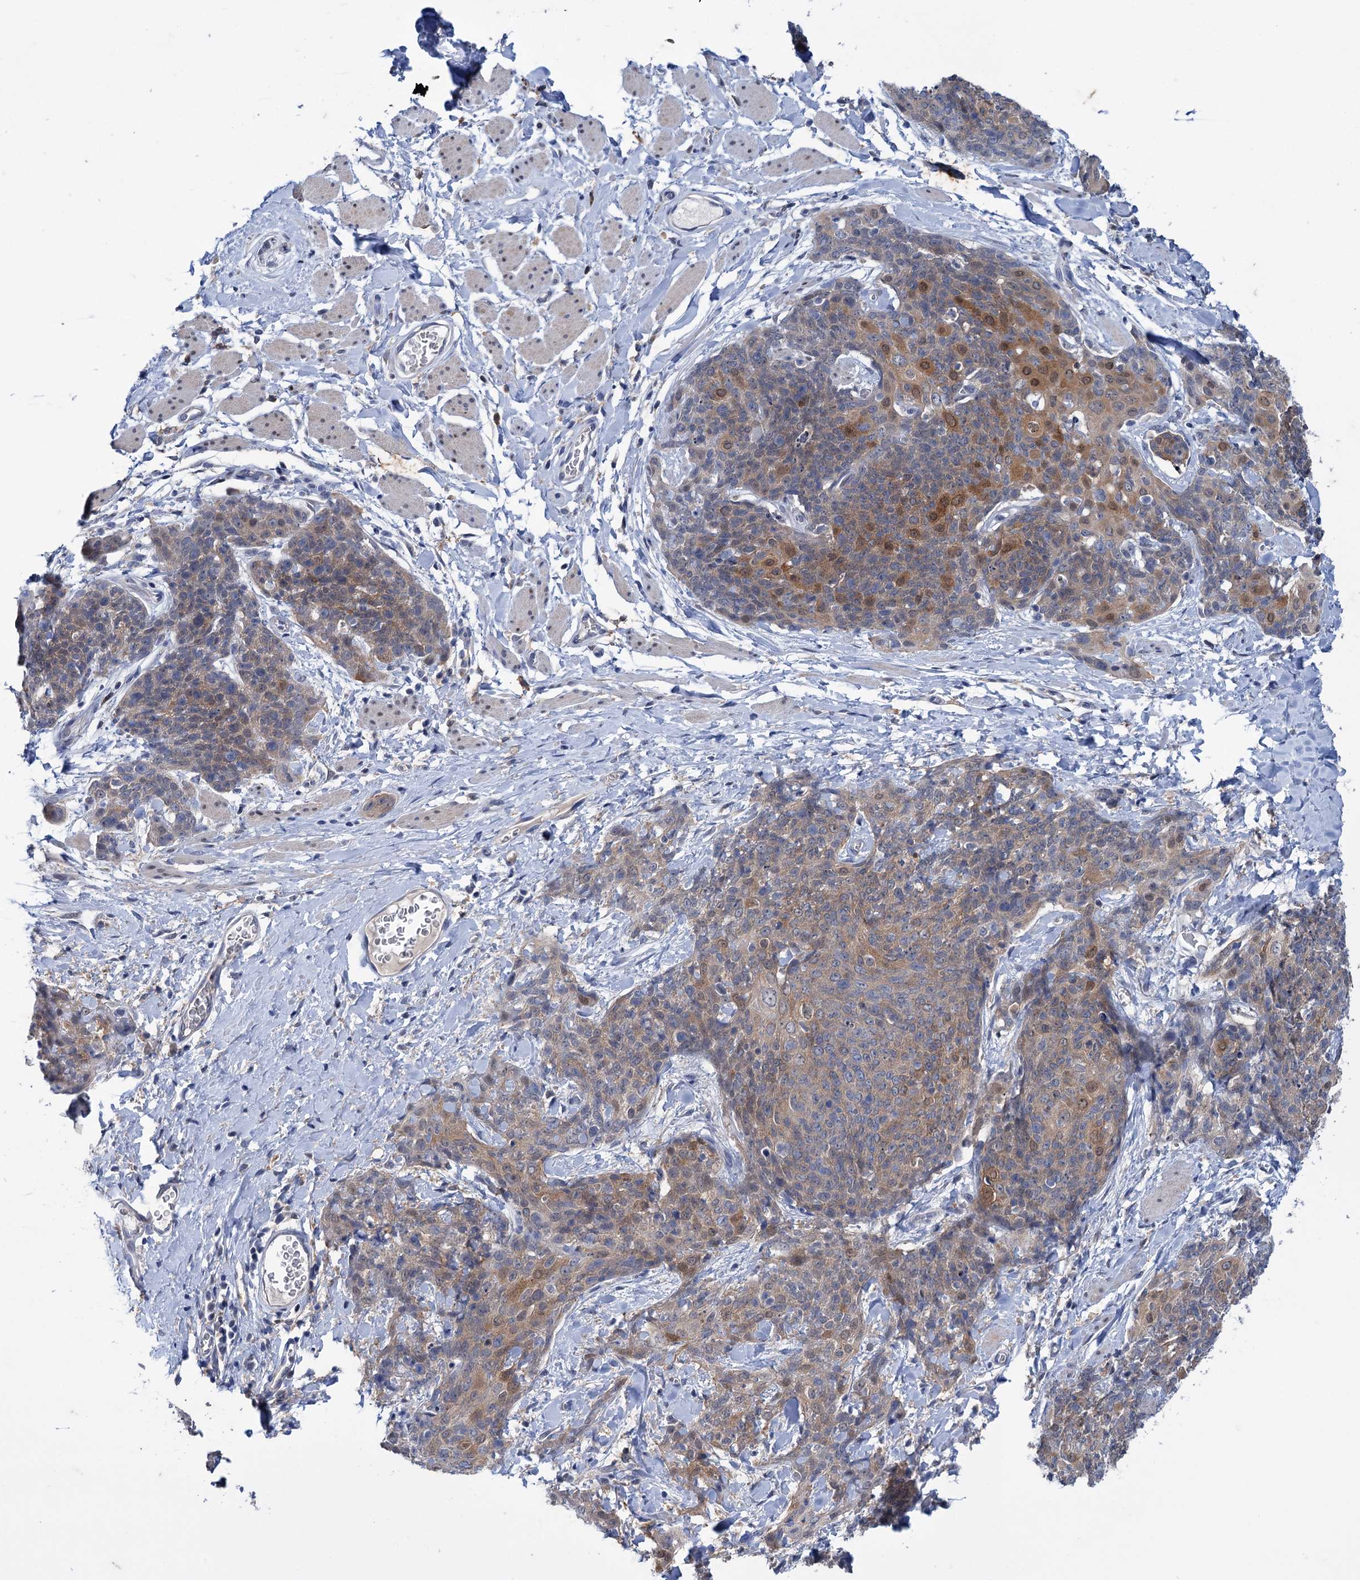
{"staining": {"intensity": "moderate", "quantity": "25%-75%", "location": "cytoplasmic/membranous,nuclear"}, "tissue": "skin cancer", "cell_type": "Tumor cells", "image_type": "cancer", "snomed": [{"axis": "morphology", "description": "Squamous cell carcinoma, NOS"}, {"axis": "topography", "description": "Skin"}, {"axis": "topography", "description": "Vulva"}], "caption": "Protein staining demonstrates moderate cytoplasmic/membranous and nuclear positivity in about 25%-75% of tumor cells in skin cancer. (Stains: DAB in brown, nuclei in blue, Microscopy: brightfield microscopy at high magnification).", "gene": "MID1IP1", "patient": {"sex": "female", "age": 85}}